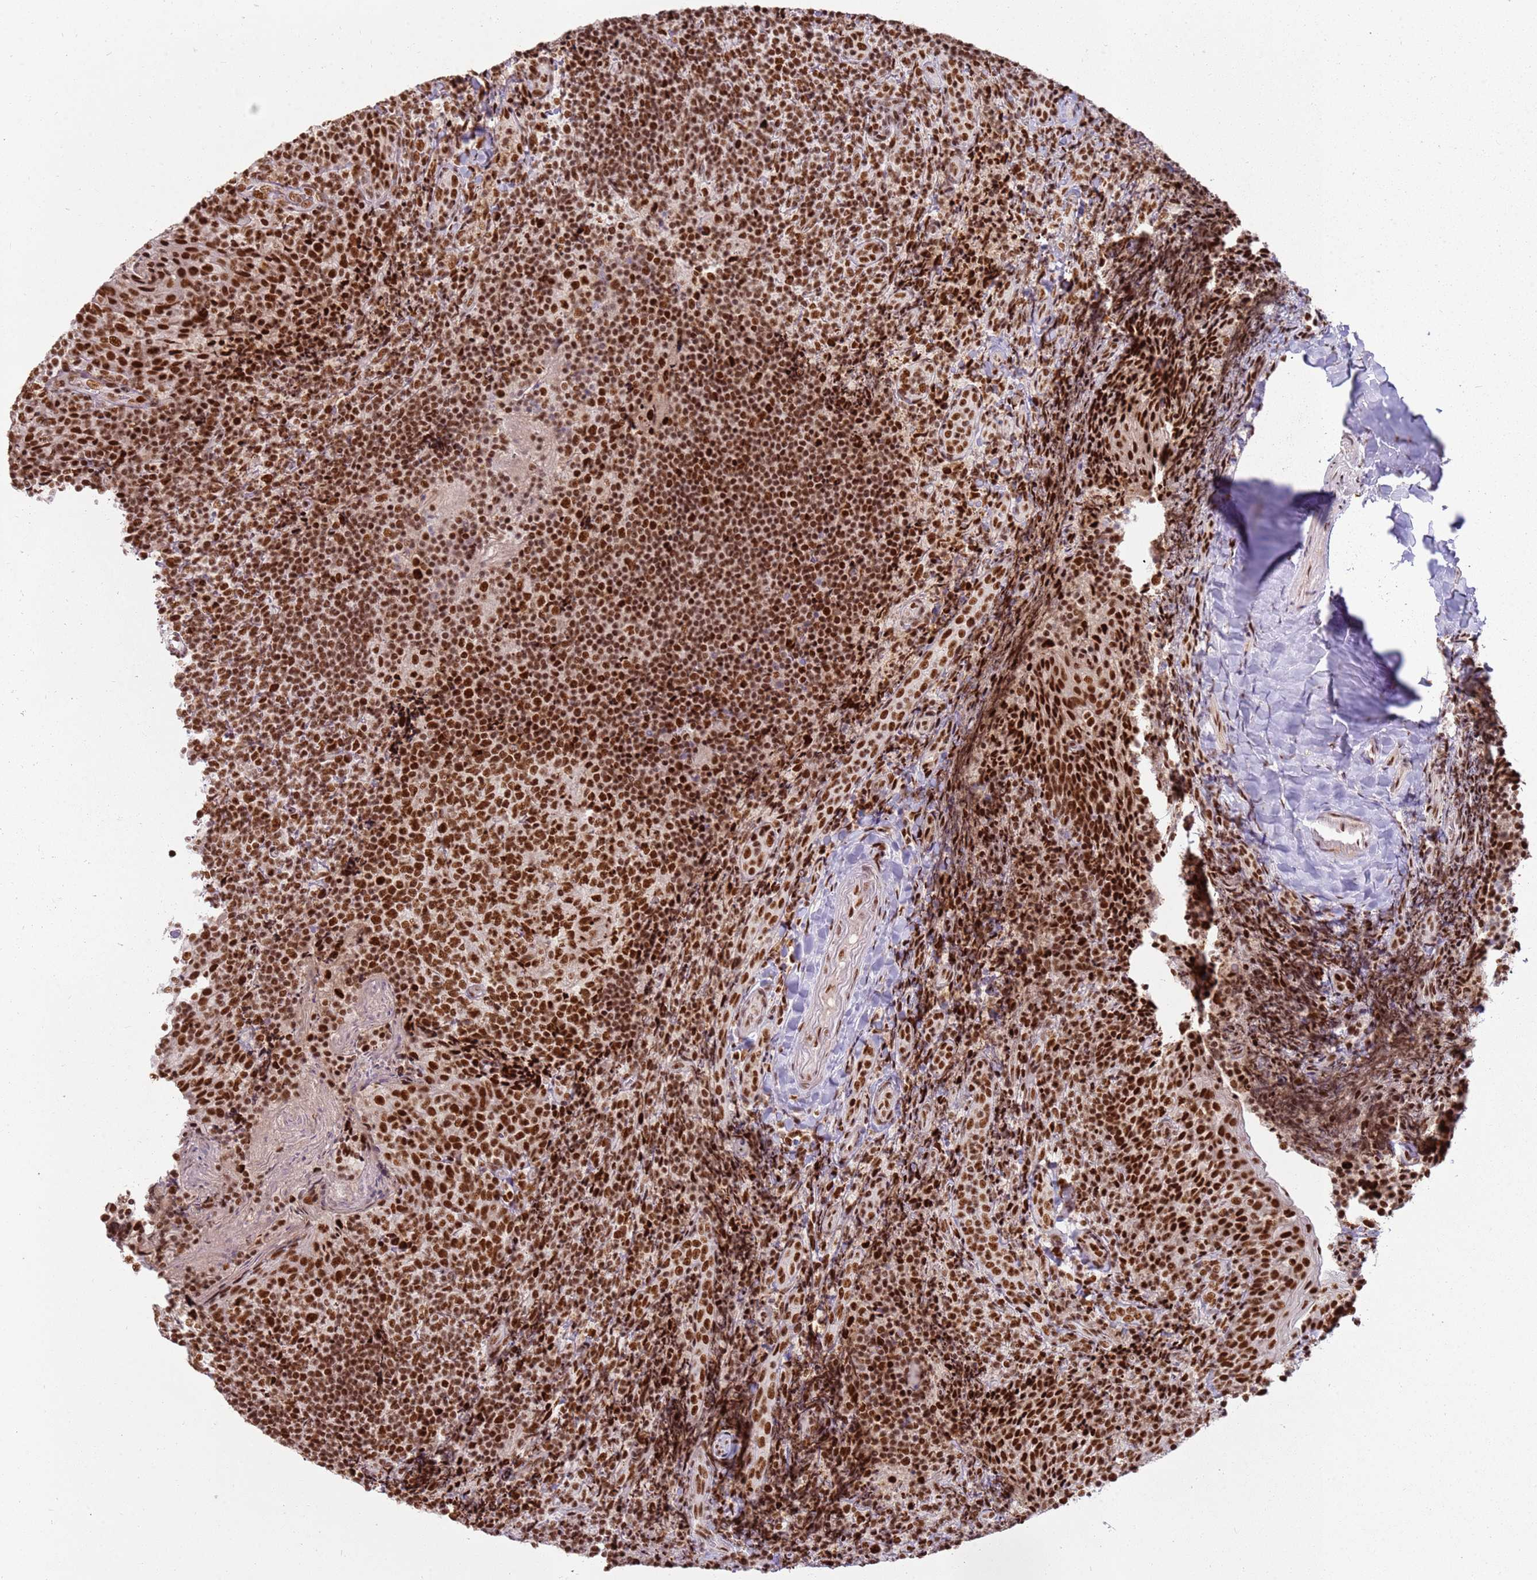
{"staining": {"intensity": "strong", "quantity": ">75%", "location": "nuclear"}, "tissue": "tonsil", "cell_type": "Germinal center cells", "image_type": "normal", "snomed": [{"axis": "morphology", "description": "Normal tissue, NOS"}, {"axis": "topography", "description": "Tonsil"}], "caption": "An image showing strong nuclear positivity in about >75% of germinal center cells in unremarkable tonsil, as visualized by brown immunohistochemical staining.", "gene": "TENT4A", "patient": {"sex": "female", "age": 10}}